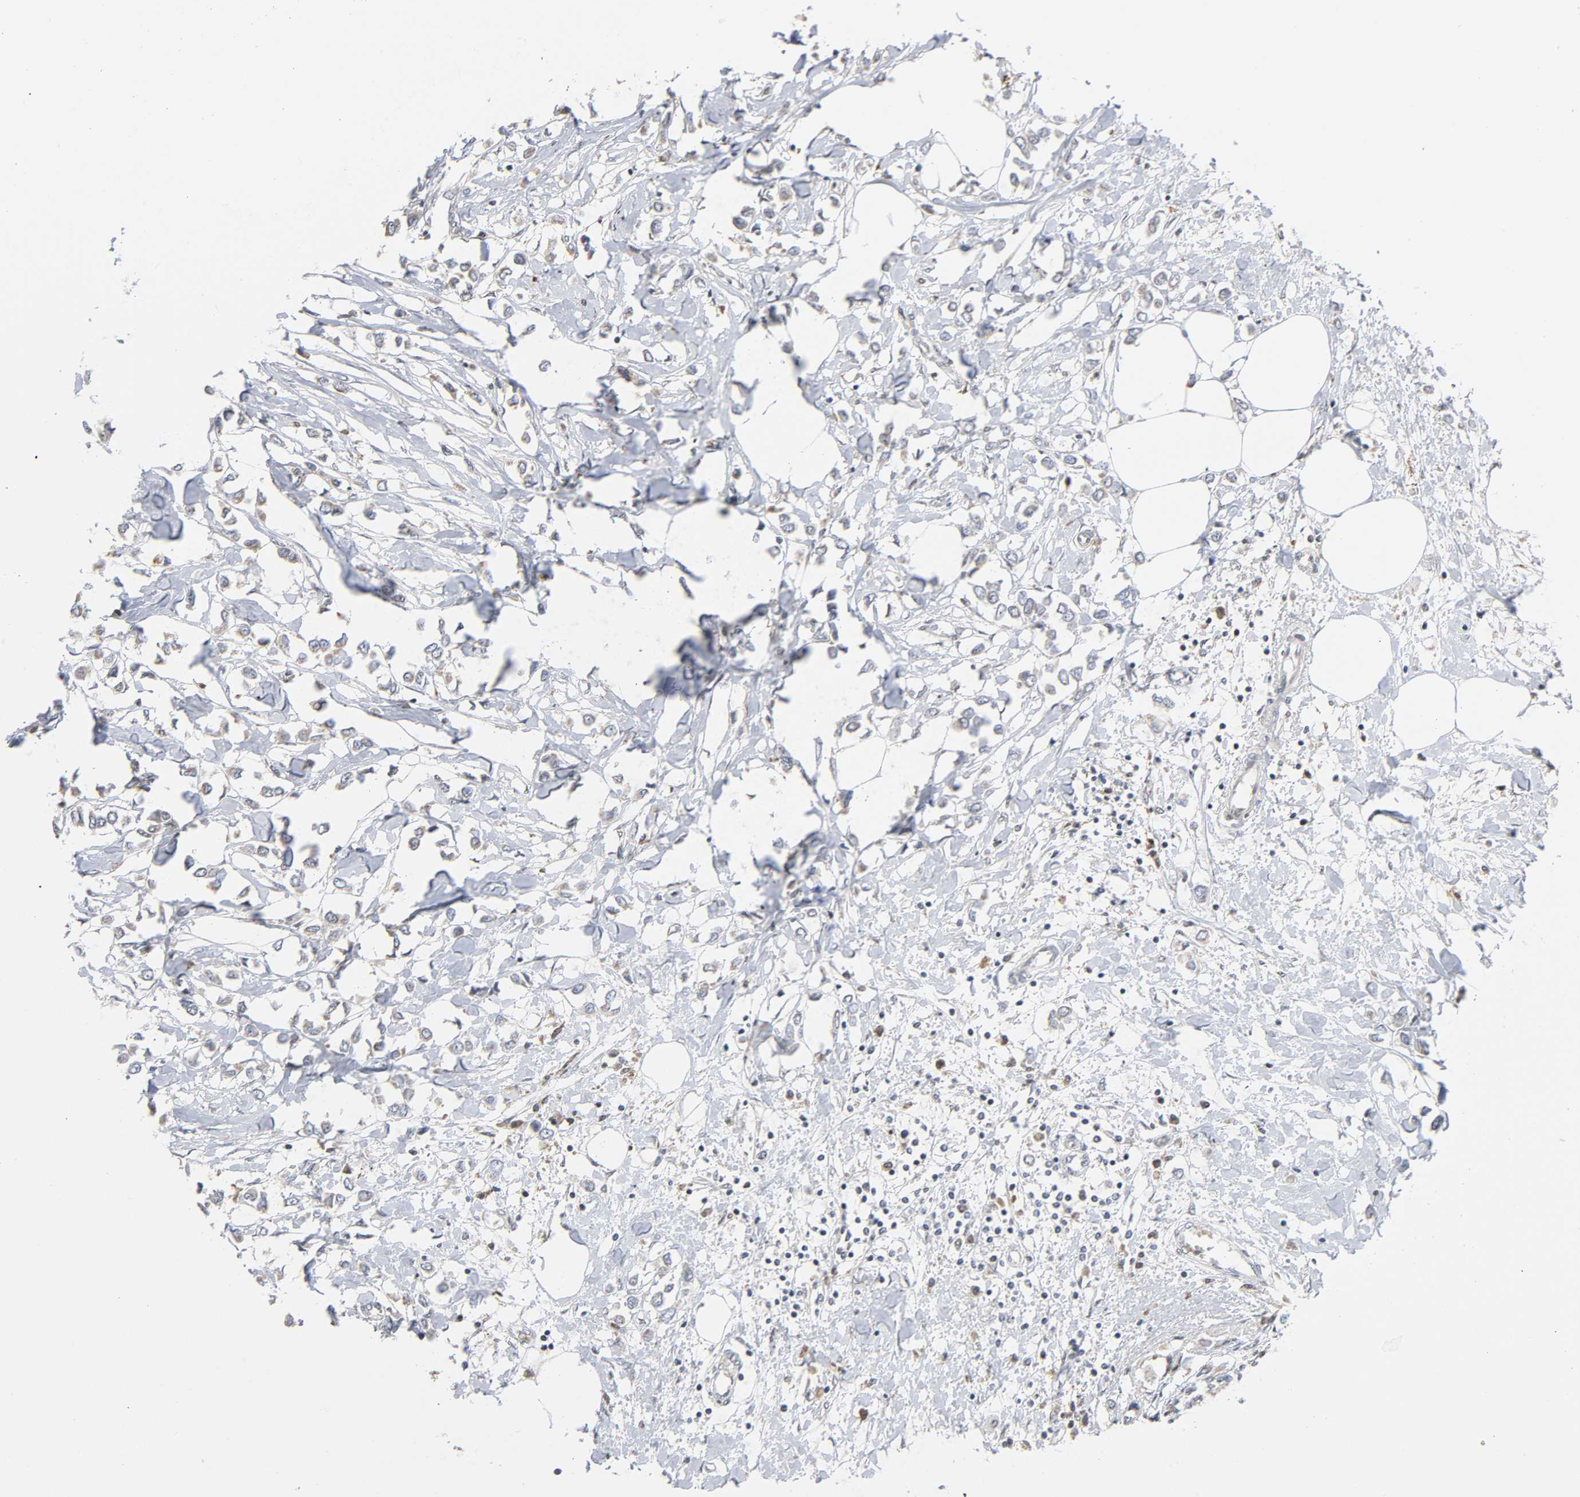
{"staining": {"intensity": "weak", "quantity": "25%-75%", "location": "cytoplasmic/membranous"}, "tissue": "breast cancer", "cell_type": "Tumor cells", "image_type": "cancer", "snomed": [{"axis": "morphology", "description": "Lobular carcinoma"}, {"axis": "topography", "description": "Breast"}], "caption": "Brown immunohistochemical staining in human breast lobular carcinoma demonstrates weak cytoplasmic/membranous expression in about 25%-75% of tumor cells.", "gene": "KAT2B", "patient": {"sex": "female", "age": 51}}